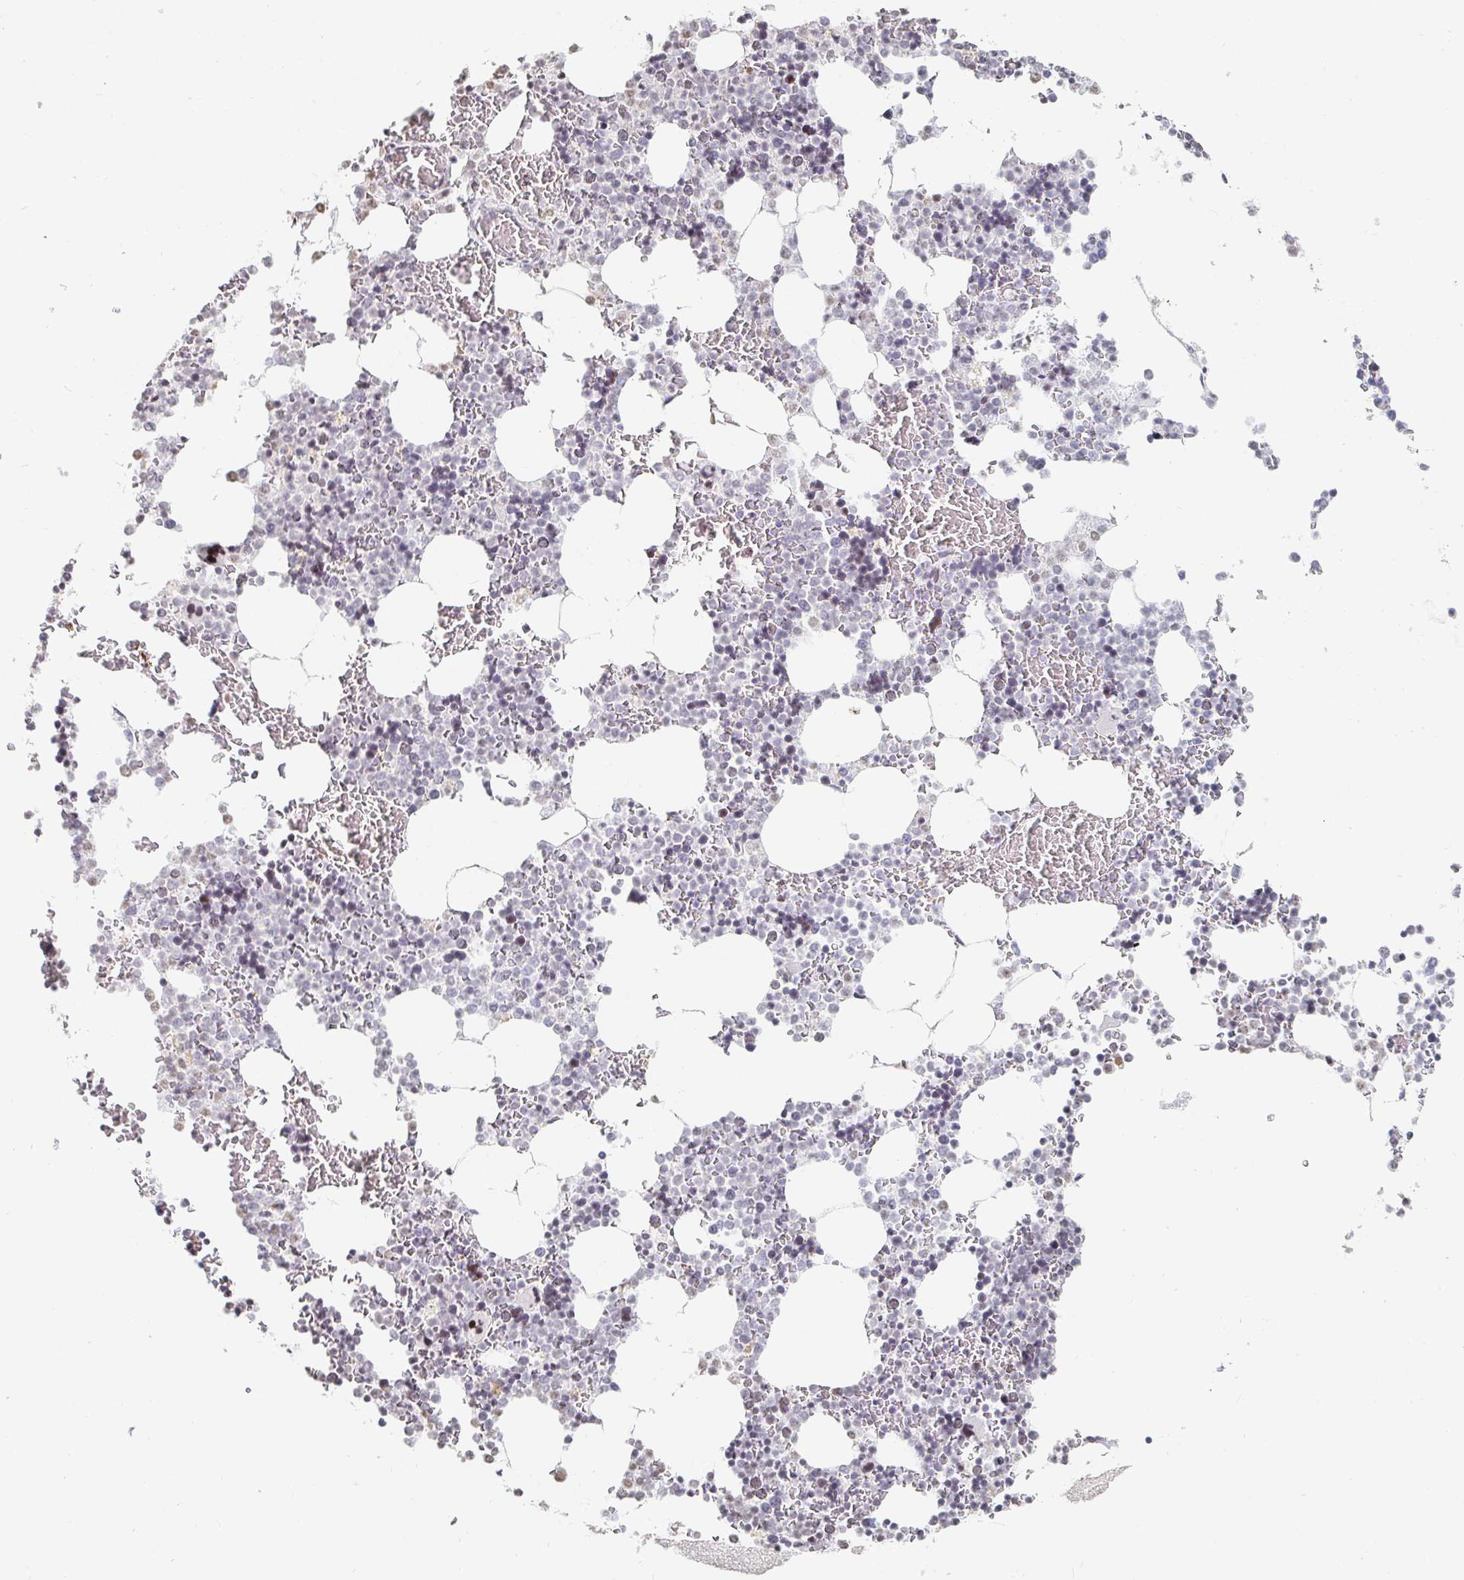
{"staining": {"intensity": "negative", "quantity": "none", "location": "none"}, "tissue": "bone marrow", "cell_type": "Hematopoietic cells", "image_type": "normal", "snomed": [{"axis": "morphology", "description": "Normal tissue, NOS"}, {"axis": "topography", "description": "Bone marrow"}], "caption": "Hematopoietic cells show no significant positivity in benign bone marrow. (Immunohistochemistry (ihc), brightfield microscopy, high magnification).", "gene": "NME9", "patient": {"sex": "female", "age": 42}}